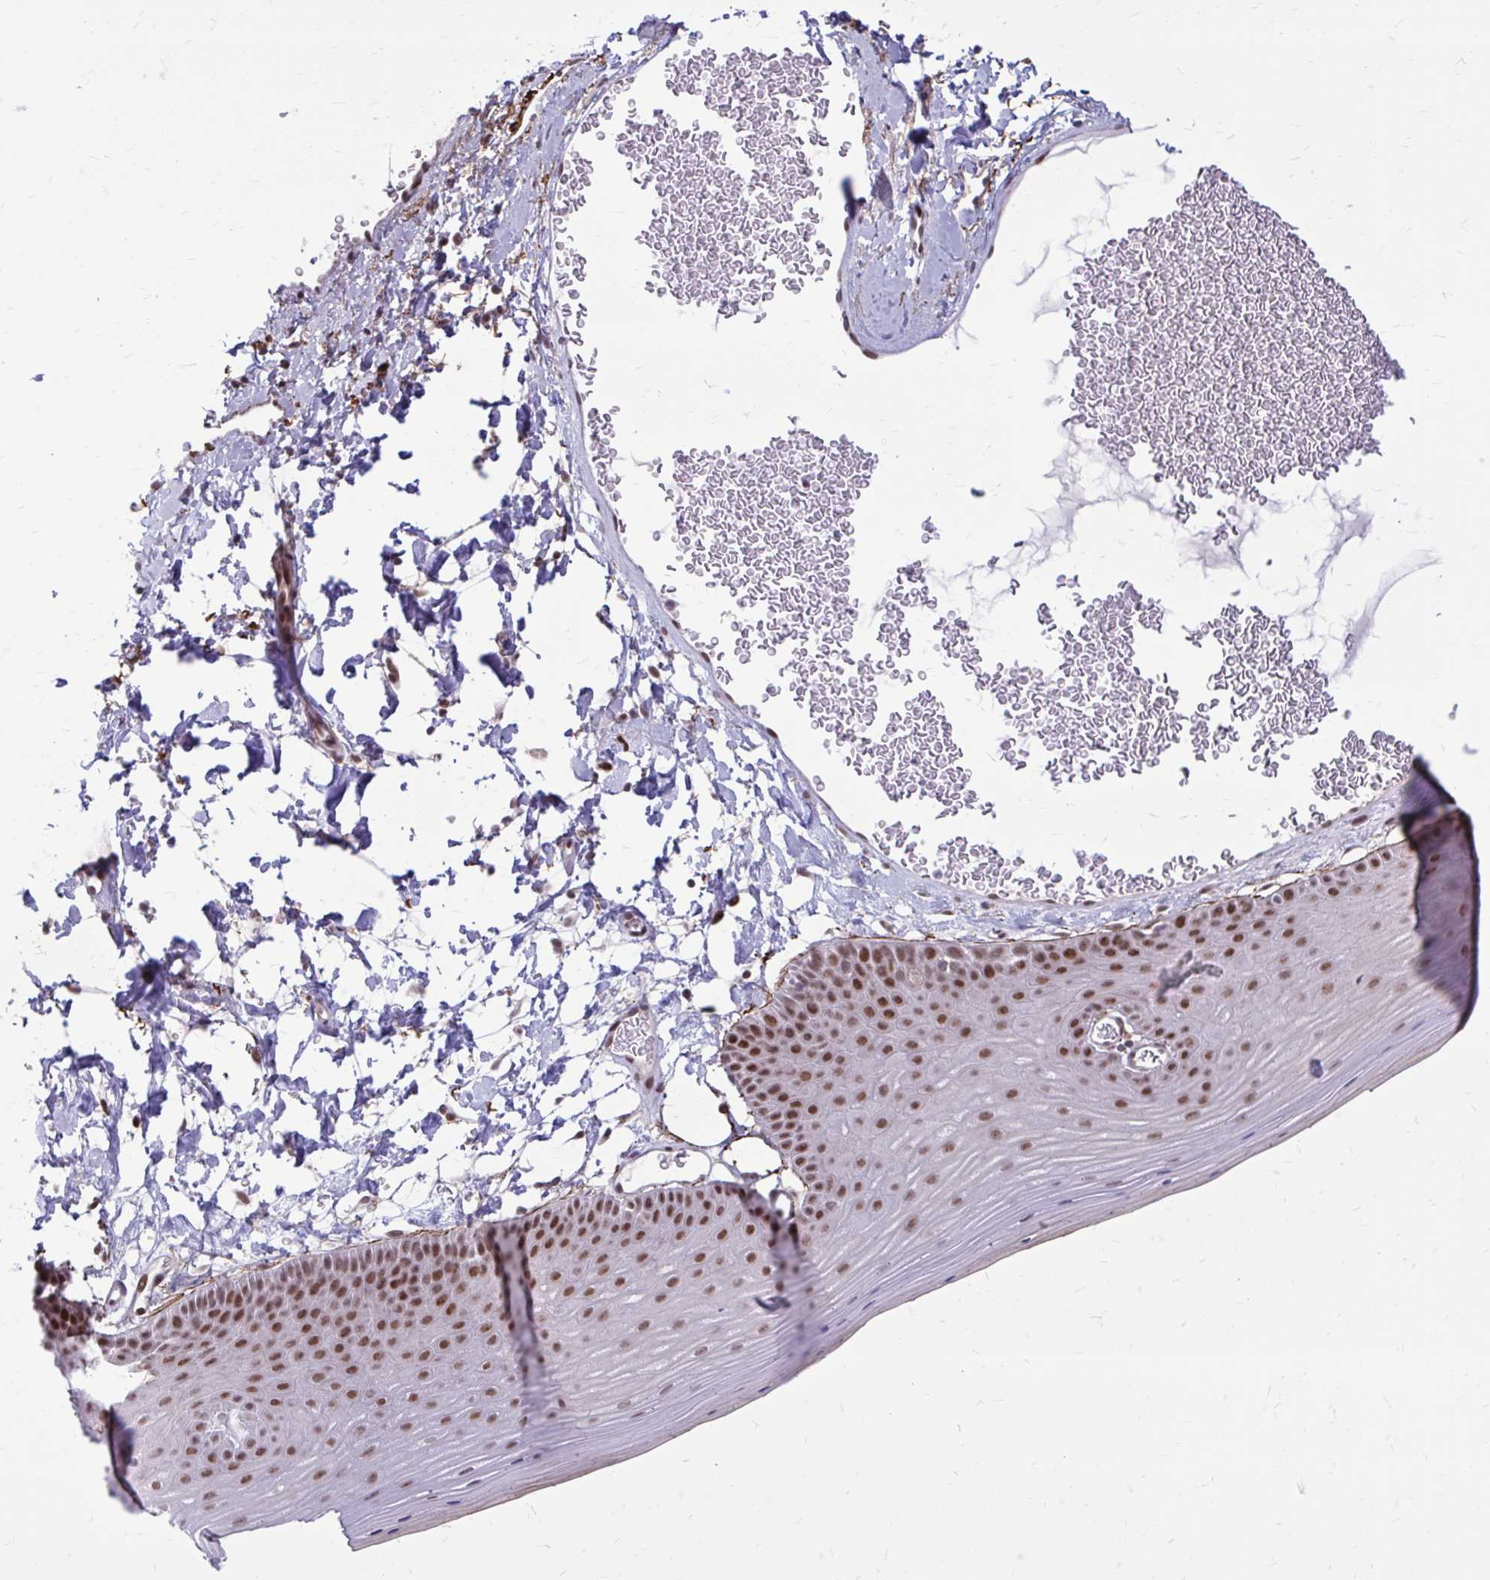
{"staining": {"intensity": "strong", "quantity": ">75%", "location": "nuclear"}, "tissue": "skin", "cell_type": "Epidermal cells", "image_type": "normal", "snomed": [{"axis": "morphology", "description": "Normal tissue, NOS"}, {"axis": "topography", "description": "Anal"}], "caption": "Skin stained with immunohistochemistry (IHC) exhibits strong nuclear expression in about >75% of epidermal cells.", "gene": "PSME4", "patient": {"sex": "male", "age": 53}}